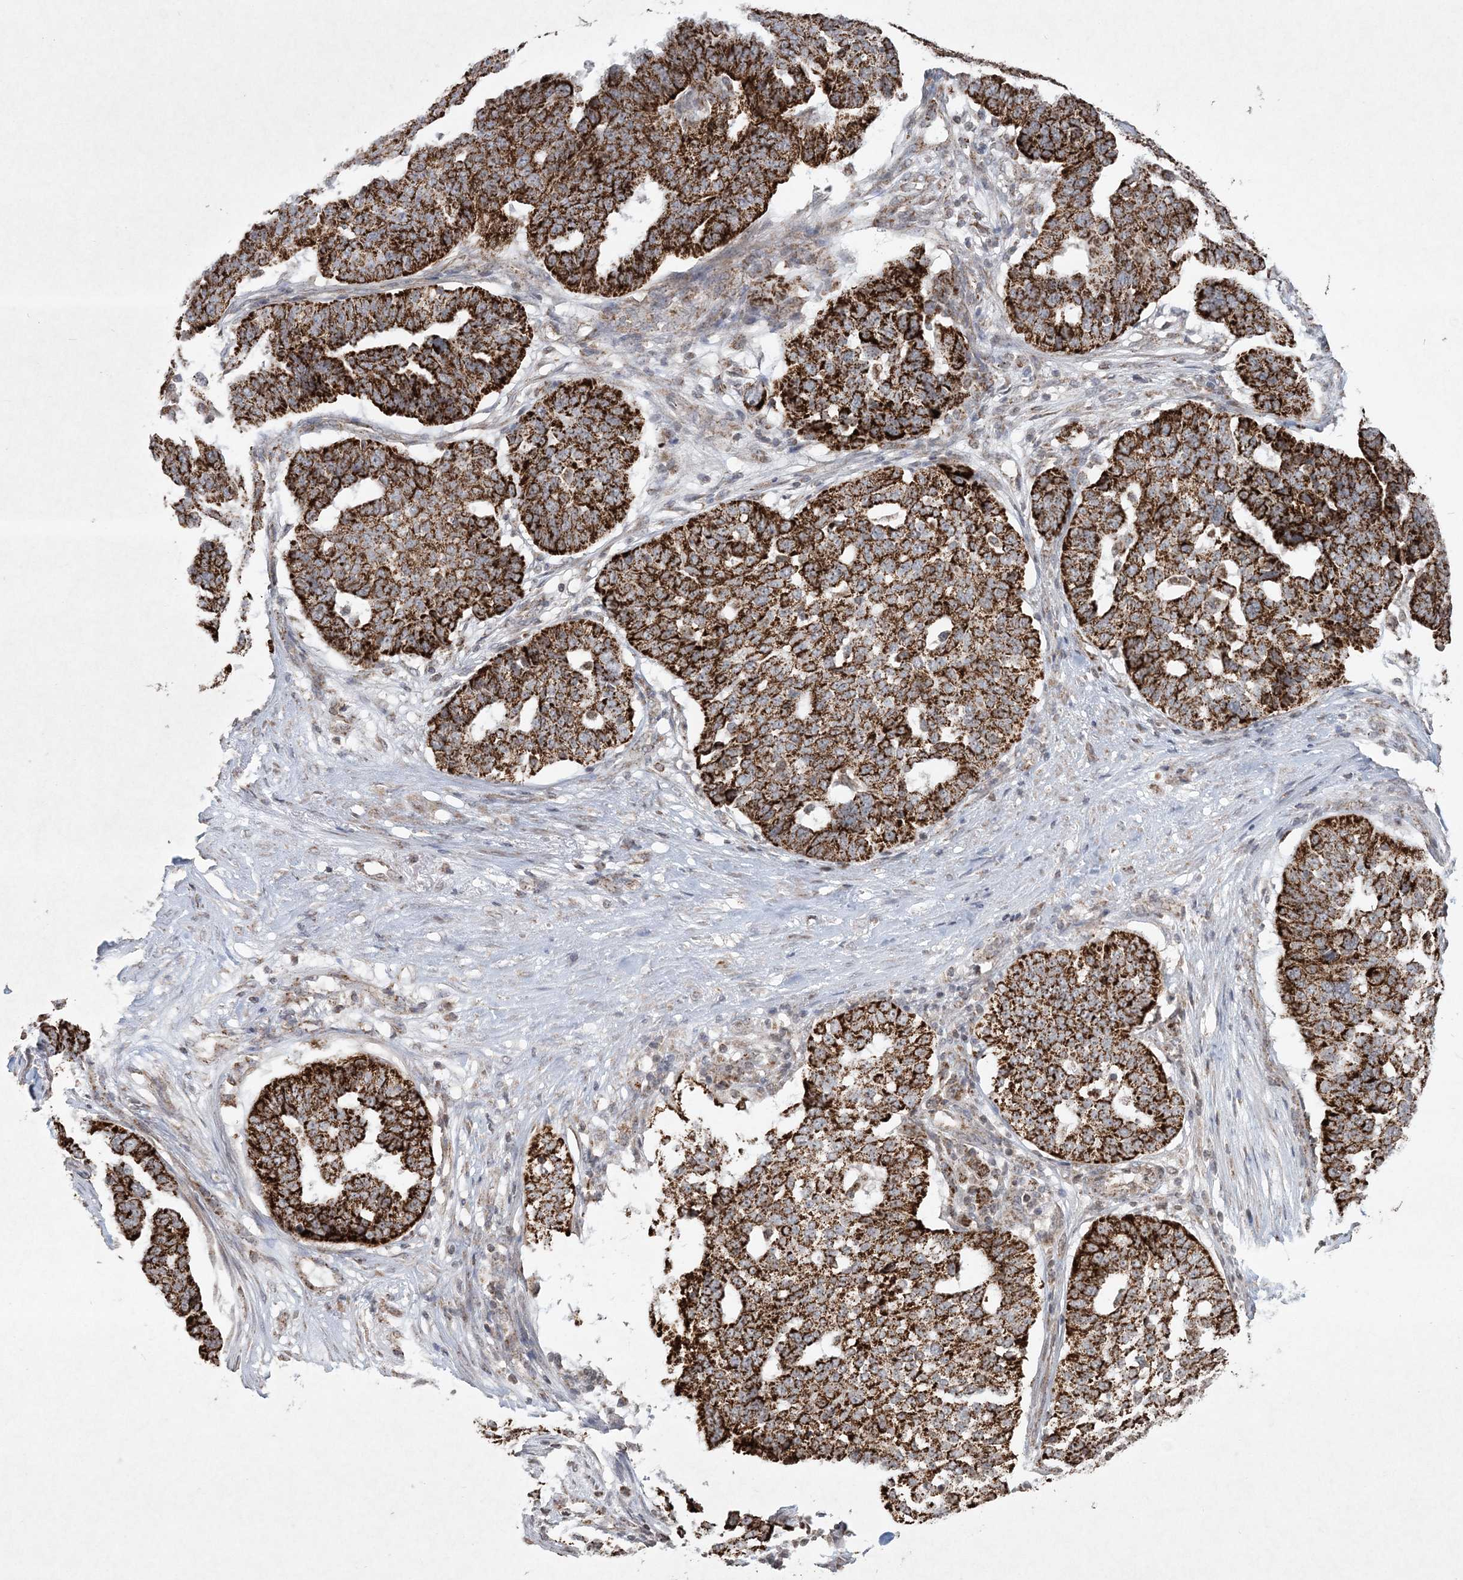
{"staining": {"intensity": "strong", "quantity": ">75%", "location": "cytoplasmic/membranous"}, "tissue": "ovarian cancer", "cell_type": "Tumor cells", "image_type": "cancer", "snomed": [{"axis": "morphology", "description": "Cystadenocarcinoma, serous, NOS"}, {"axis": "topography", "description": "Ovary"}], "caption": "About >75% of tumor cells in ovarian serous cystadenocarcinoma reveal strong cytoplasmic/membranous protein expression as visualized by brown immunohistochemical staining.", "gene": "LRPPRC", "patient": {"sex": "female", "age": 59}}